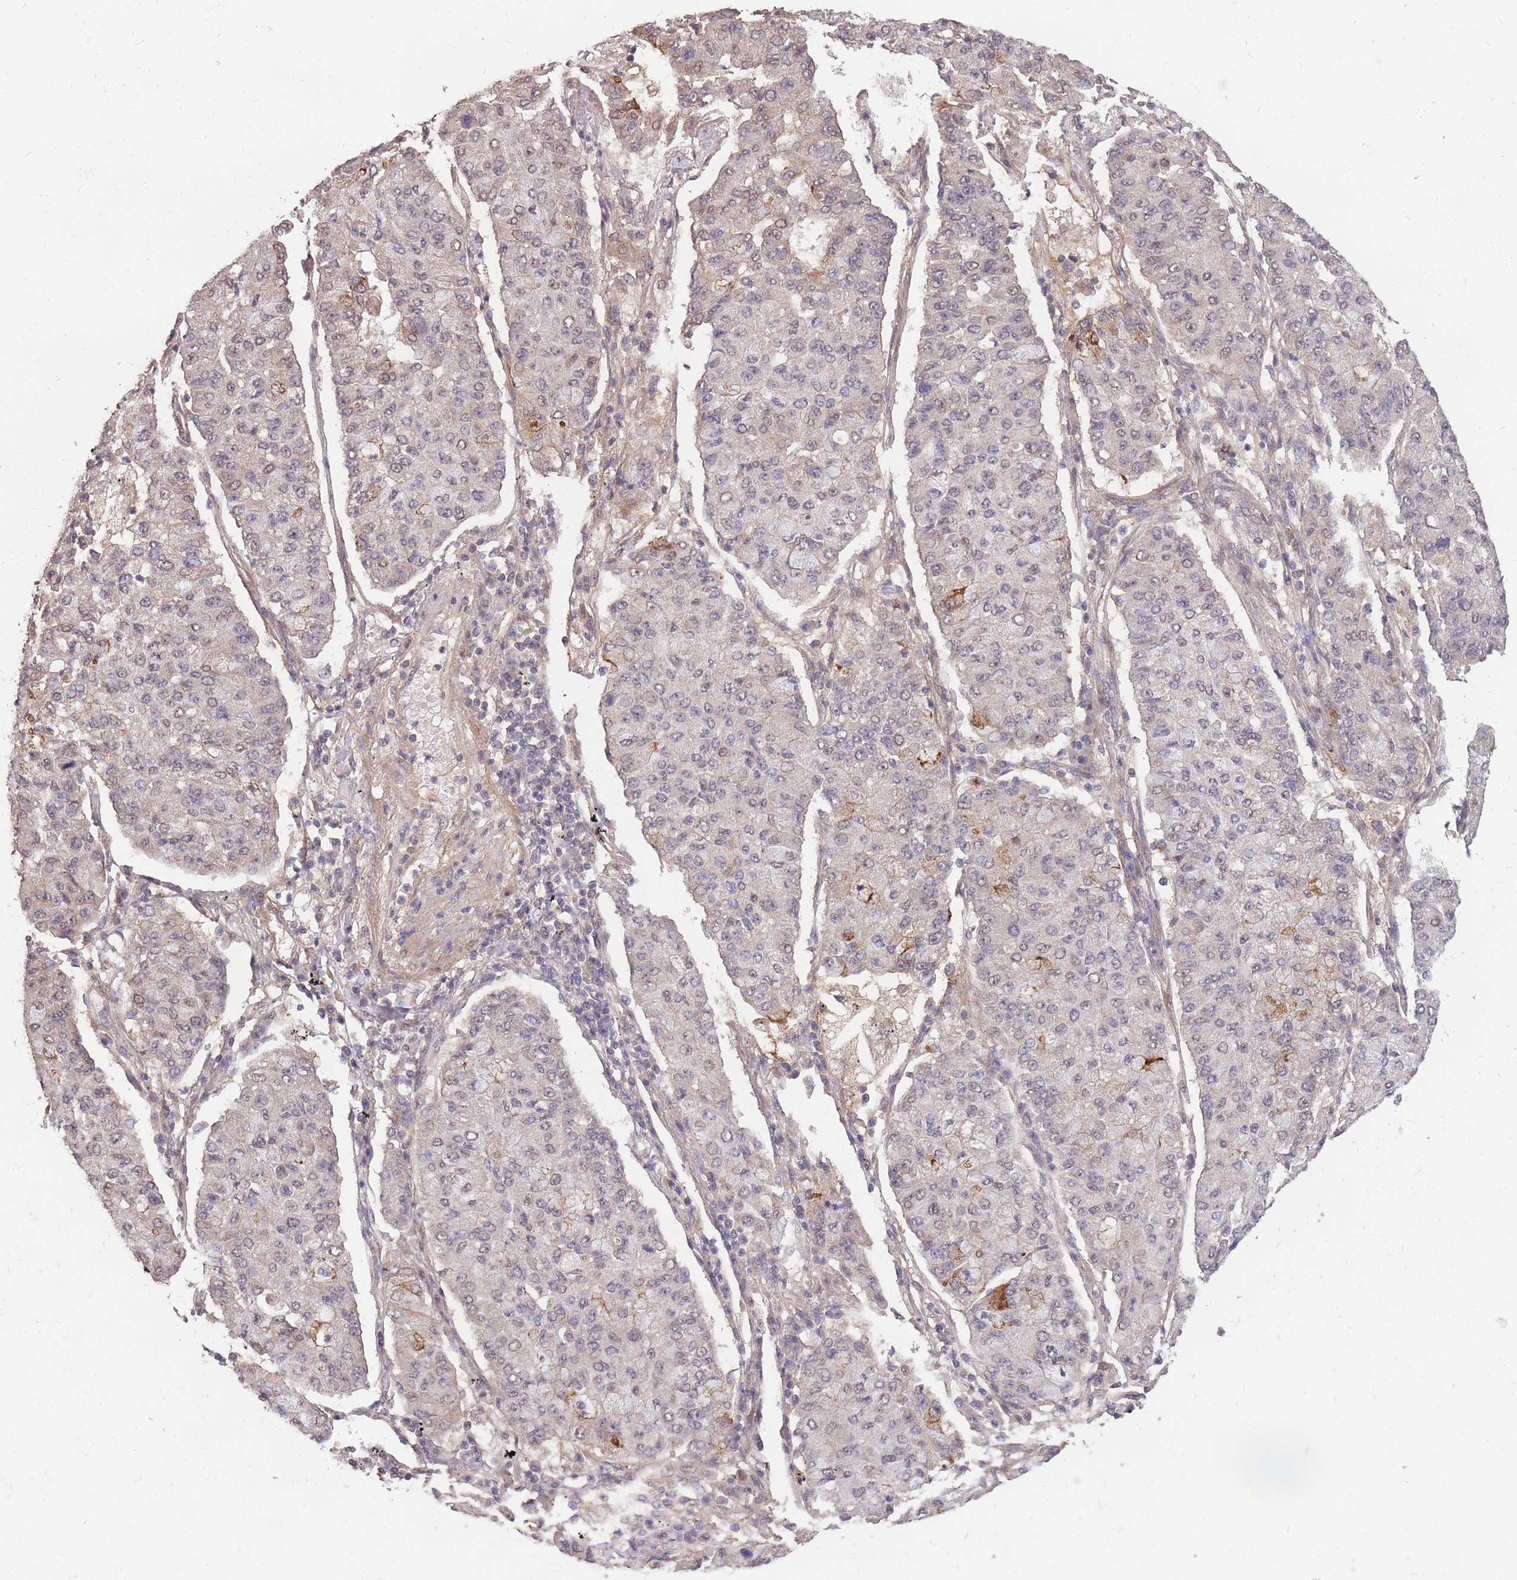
{"staining": {"intensity": "negative", "quantity": "none", "location": "none"}, "tissue": "lung cancer", "cell_type": "Tumor cells", "image_type": "cancer", "snomed": [{"axis": "morphology", "description": "Squamous cell carcinoma, NOS"}, {"axis": "topography", "description": "Lung"}], "caption": "Immunohistochemical staining of lung cancer exhibits no significant expression in tumor cells.", "gene": "DYNC1LI2", "patient": {"sex": "male", "age": 74}}